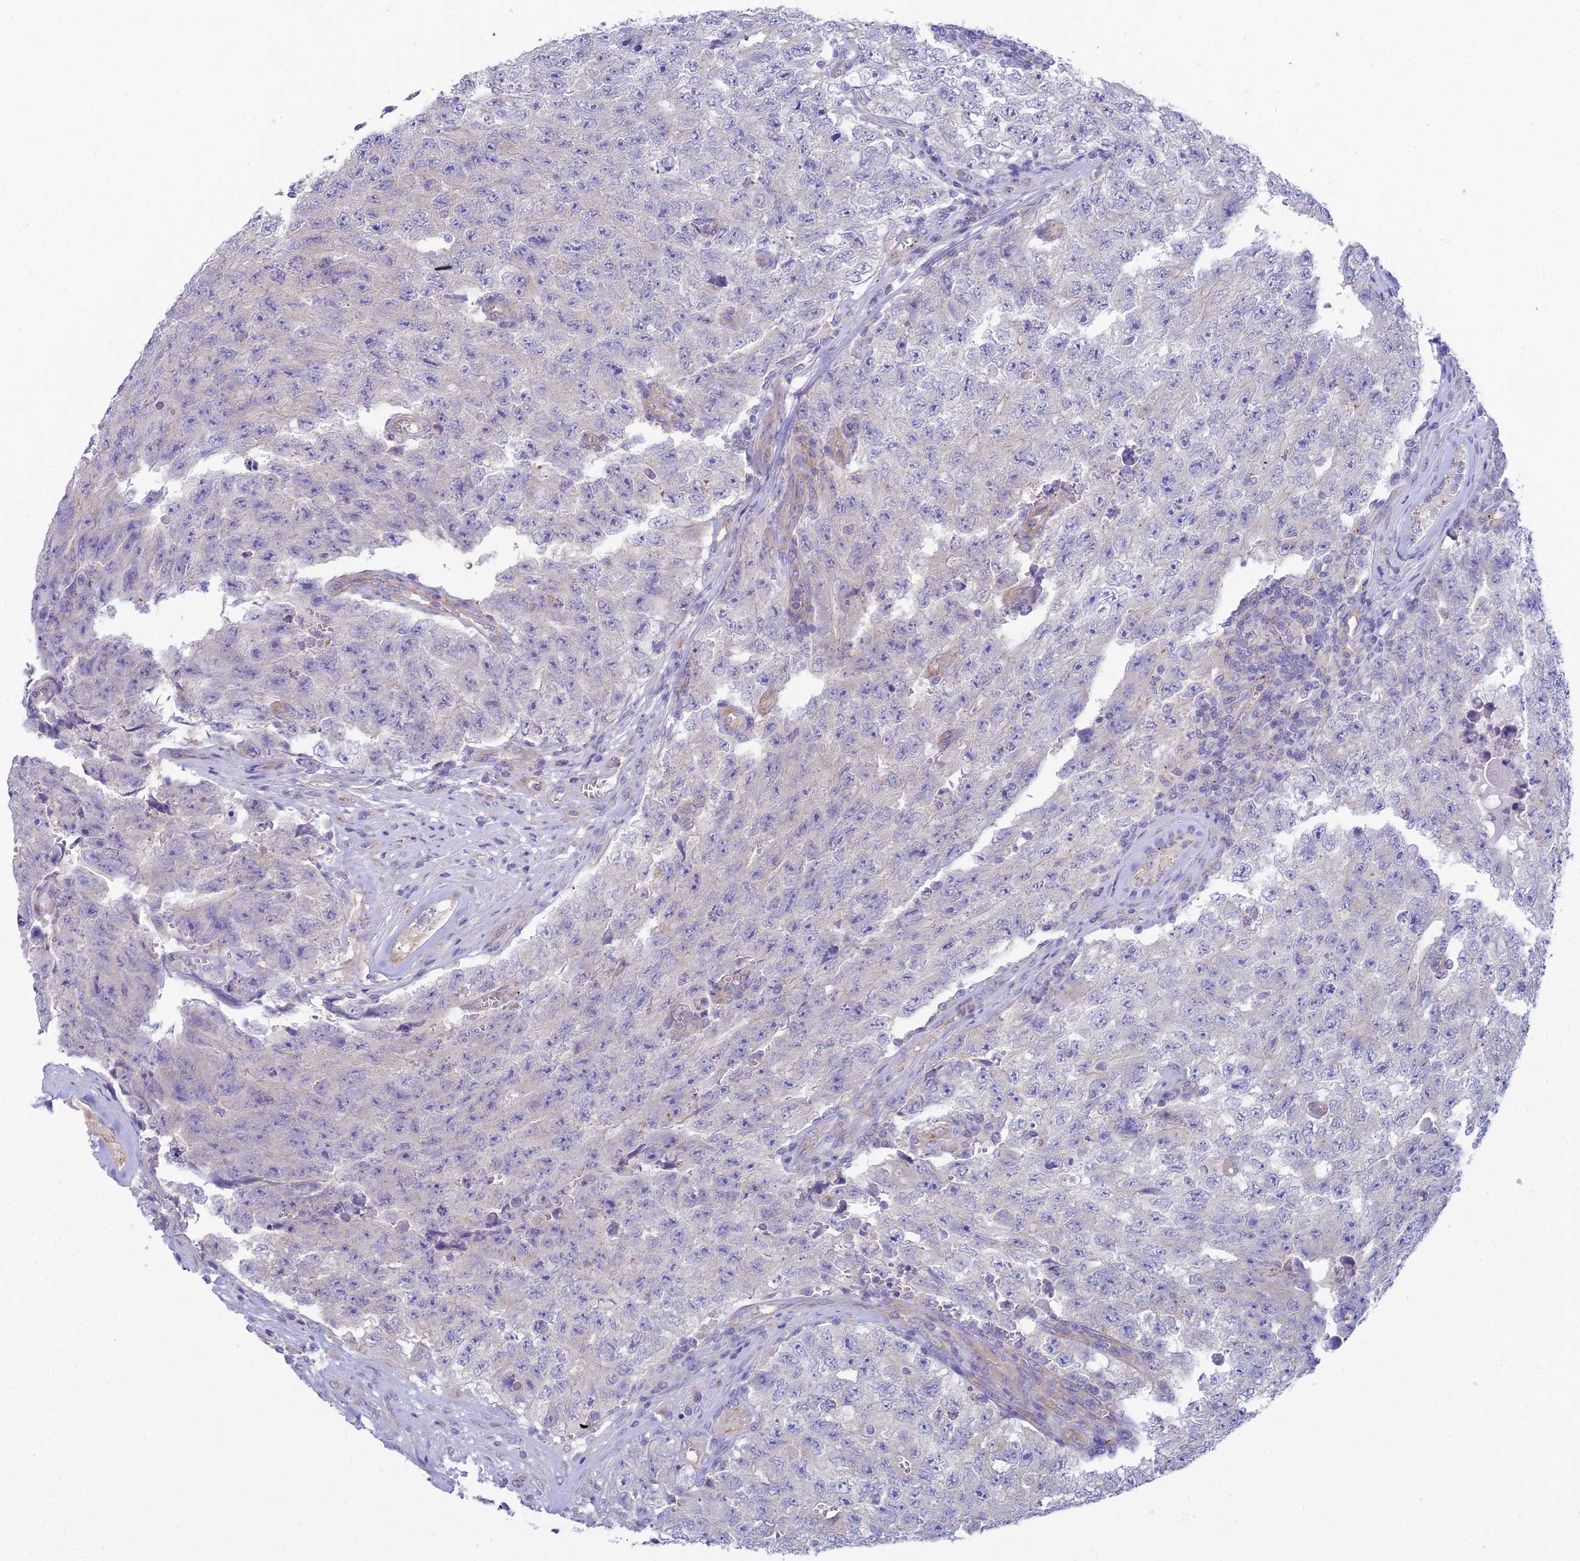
{"staining": {"intensity": "negative", "quantity": "none", "location": "none"}, "tissue": "testis cancer", "cell_type": "Tumor cells", "image_type": "cancer", "snomed": [{"axis": "morphology", "description": "Carcinoma, Embryonal, NOS"}, {"axis": "topography", "description": "Testis"}], "caption": "Tumor cells are negative for protein expression in human testis cancer (embryonal carcinoma). (DAB immunohistochemistry (IHC), high magnification).", "gene": "ZNF564", "patient": {"sex": "male", "age": 17}}